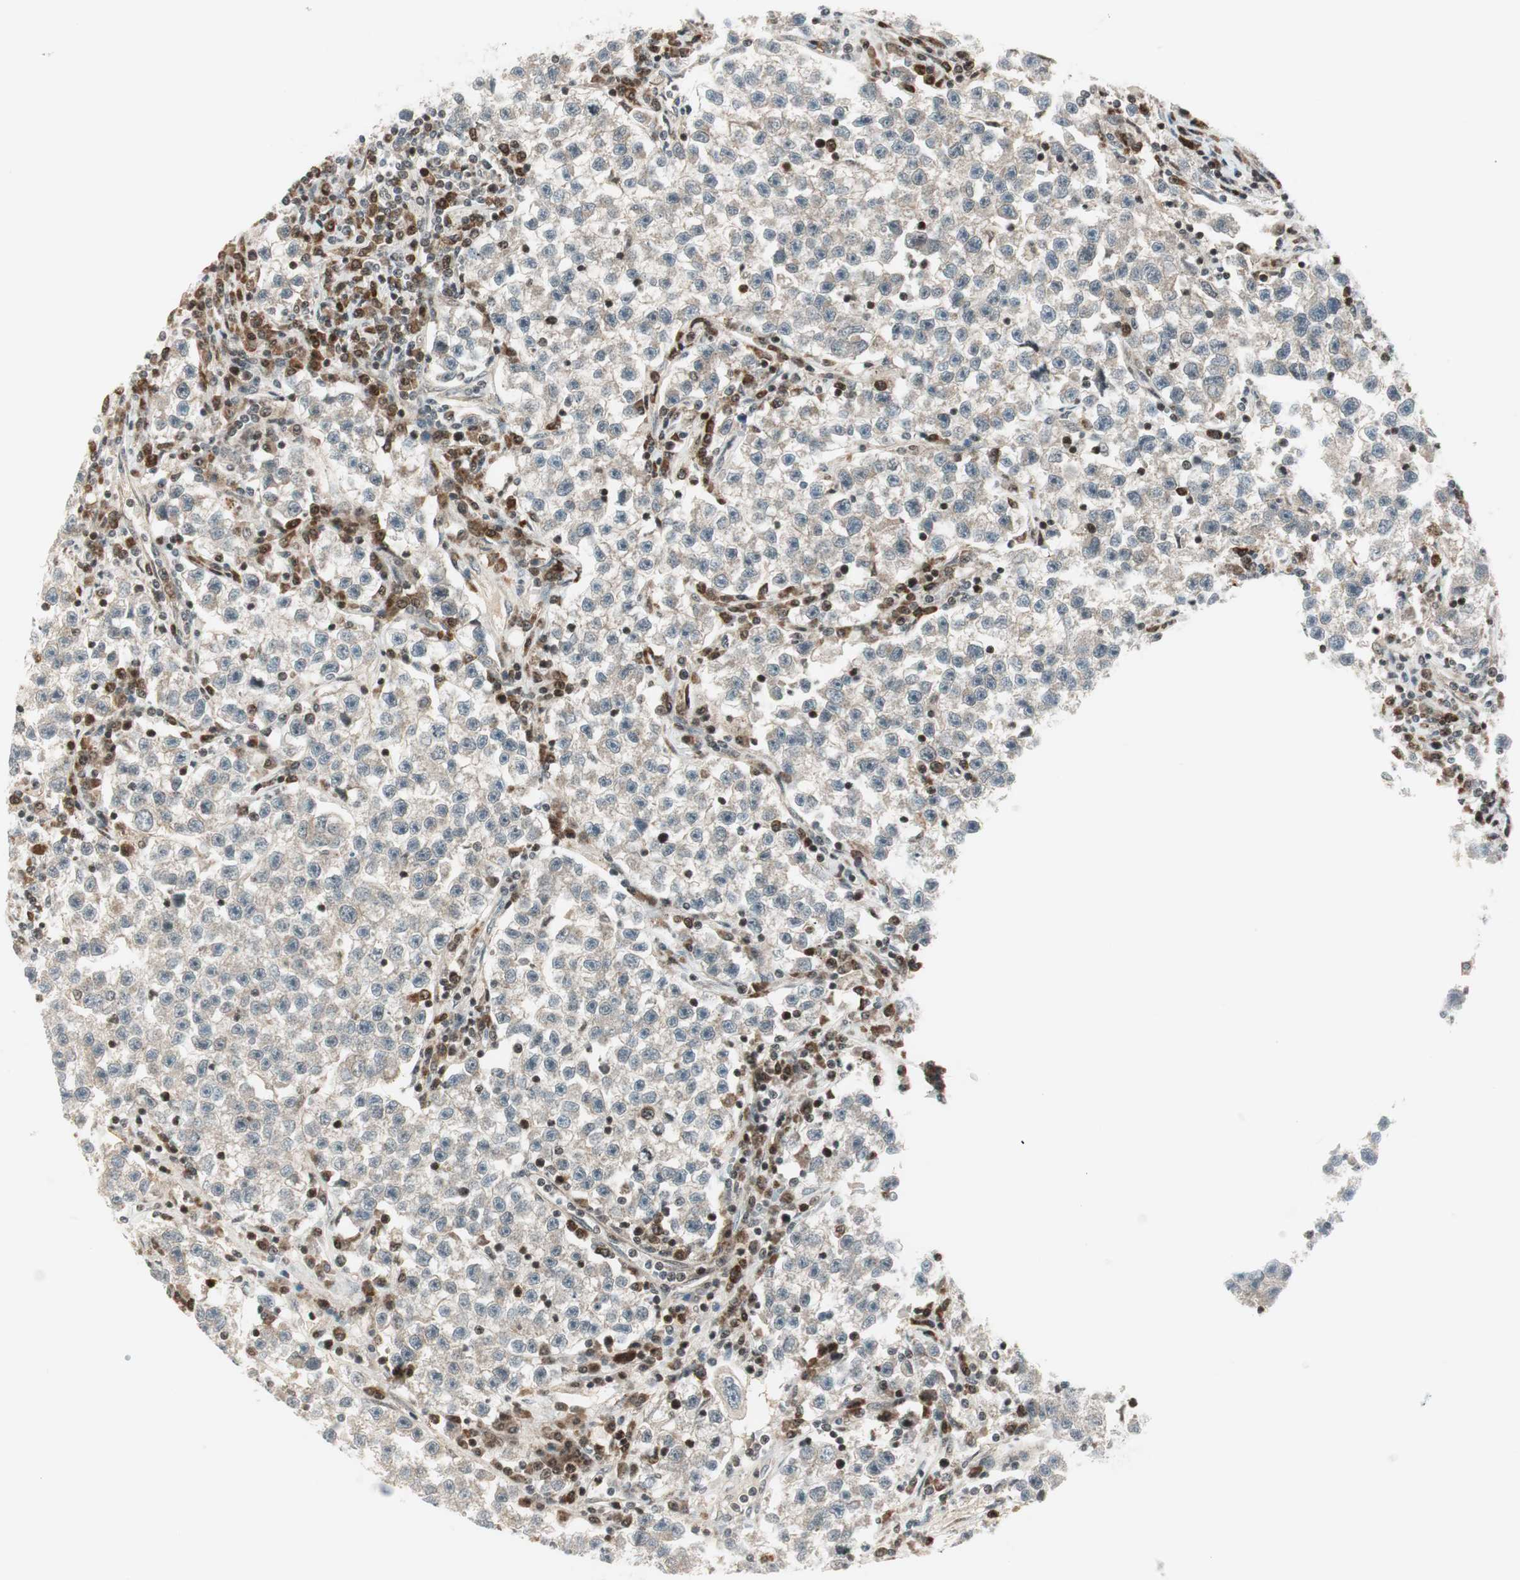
{"staining": {"intensity": "negative", "quantity": "none", "location": "none"}, "tissue": "testis cancer", "cell_type": "Tumor cells", "image_type": "cancer", "snomed": [{"axis": "morphology", "description": "Seminoma, NOS"}, {"axis": "topography", "description": "Testis"}], "caption": "Histopathology image shows no significant protein positivity in tumor cells of testis cancer (seminoma).", "gene": "TPT1", "patient": {"sex": "male", "age": 22}}